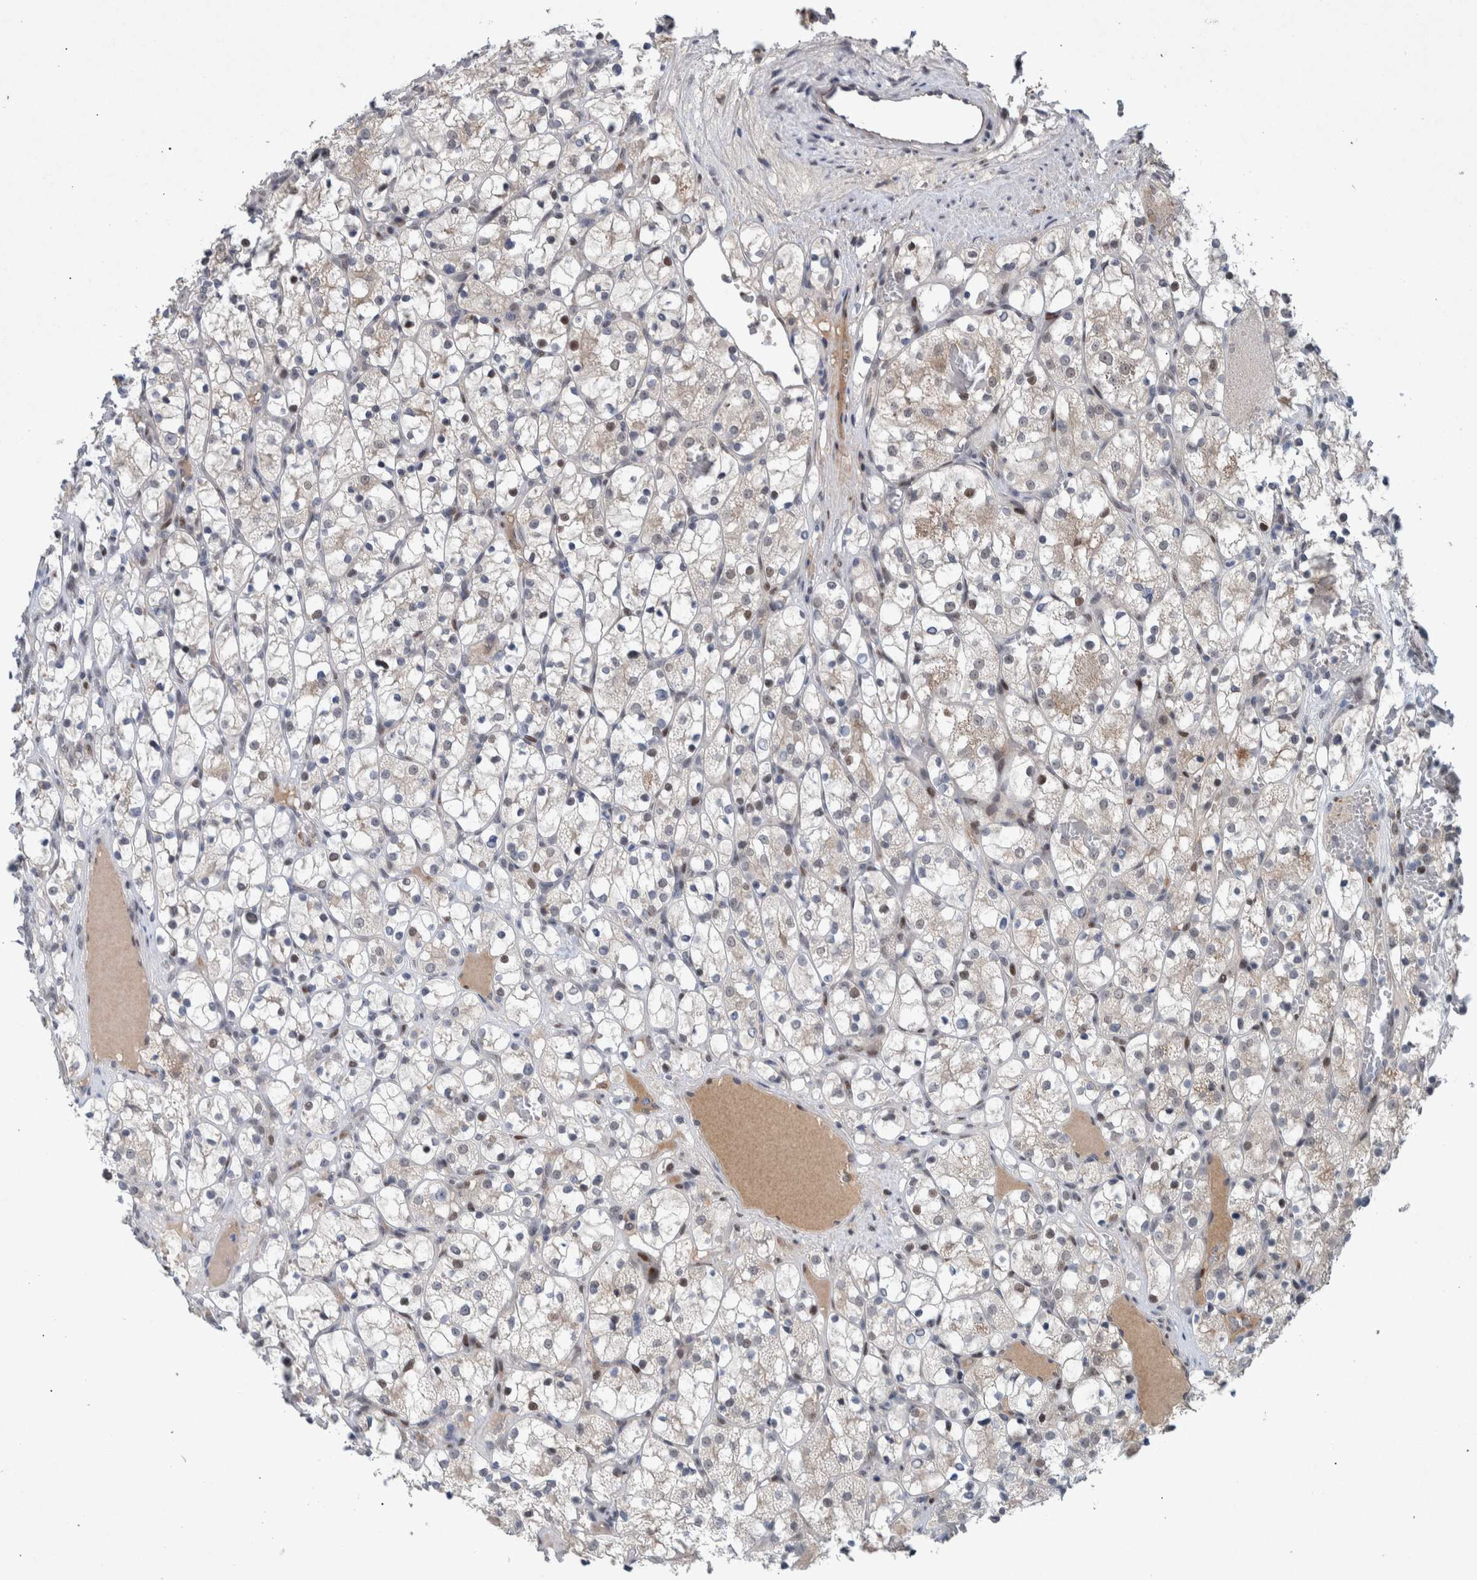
{"staining": {"intensity": "weak", "quantity": "<25%", "location": "cytoplasmic/membranous"}, "tissue": "renal cancer", "cell_type": "Tumor cells", "image_type": "cancer", "snomed": [{"axis": "morphology", "description": "Adenocarcinoma, NOS"}, {"axis": "topography", "description": "Kidney"}], "caption": "A histopathology image of renal cancer stained for a protein exhibits no brown staining in tumor cells.", "gene": "ESRP1", "patient": {"sex": "female", "age": 69}}